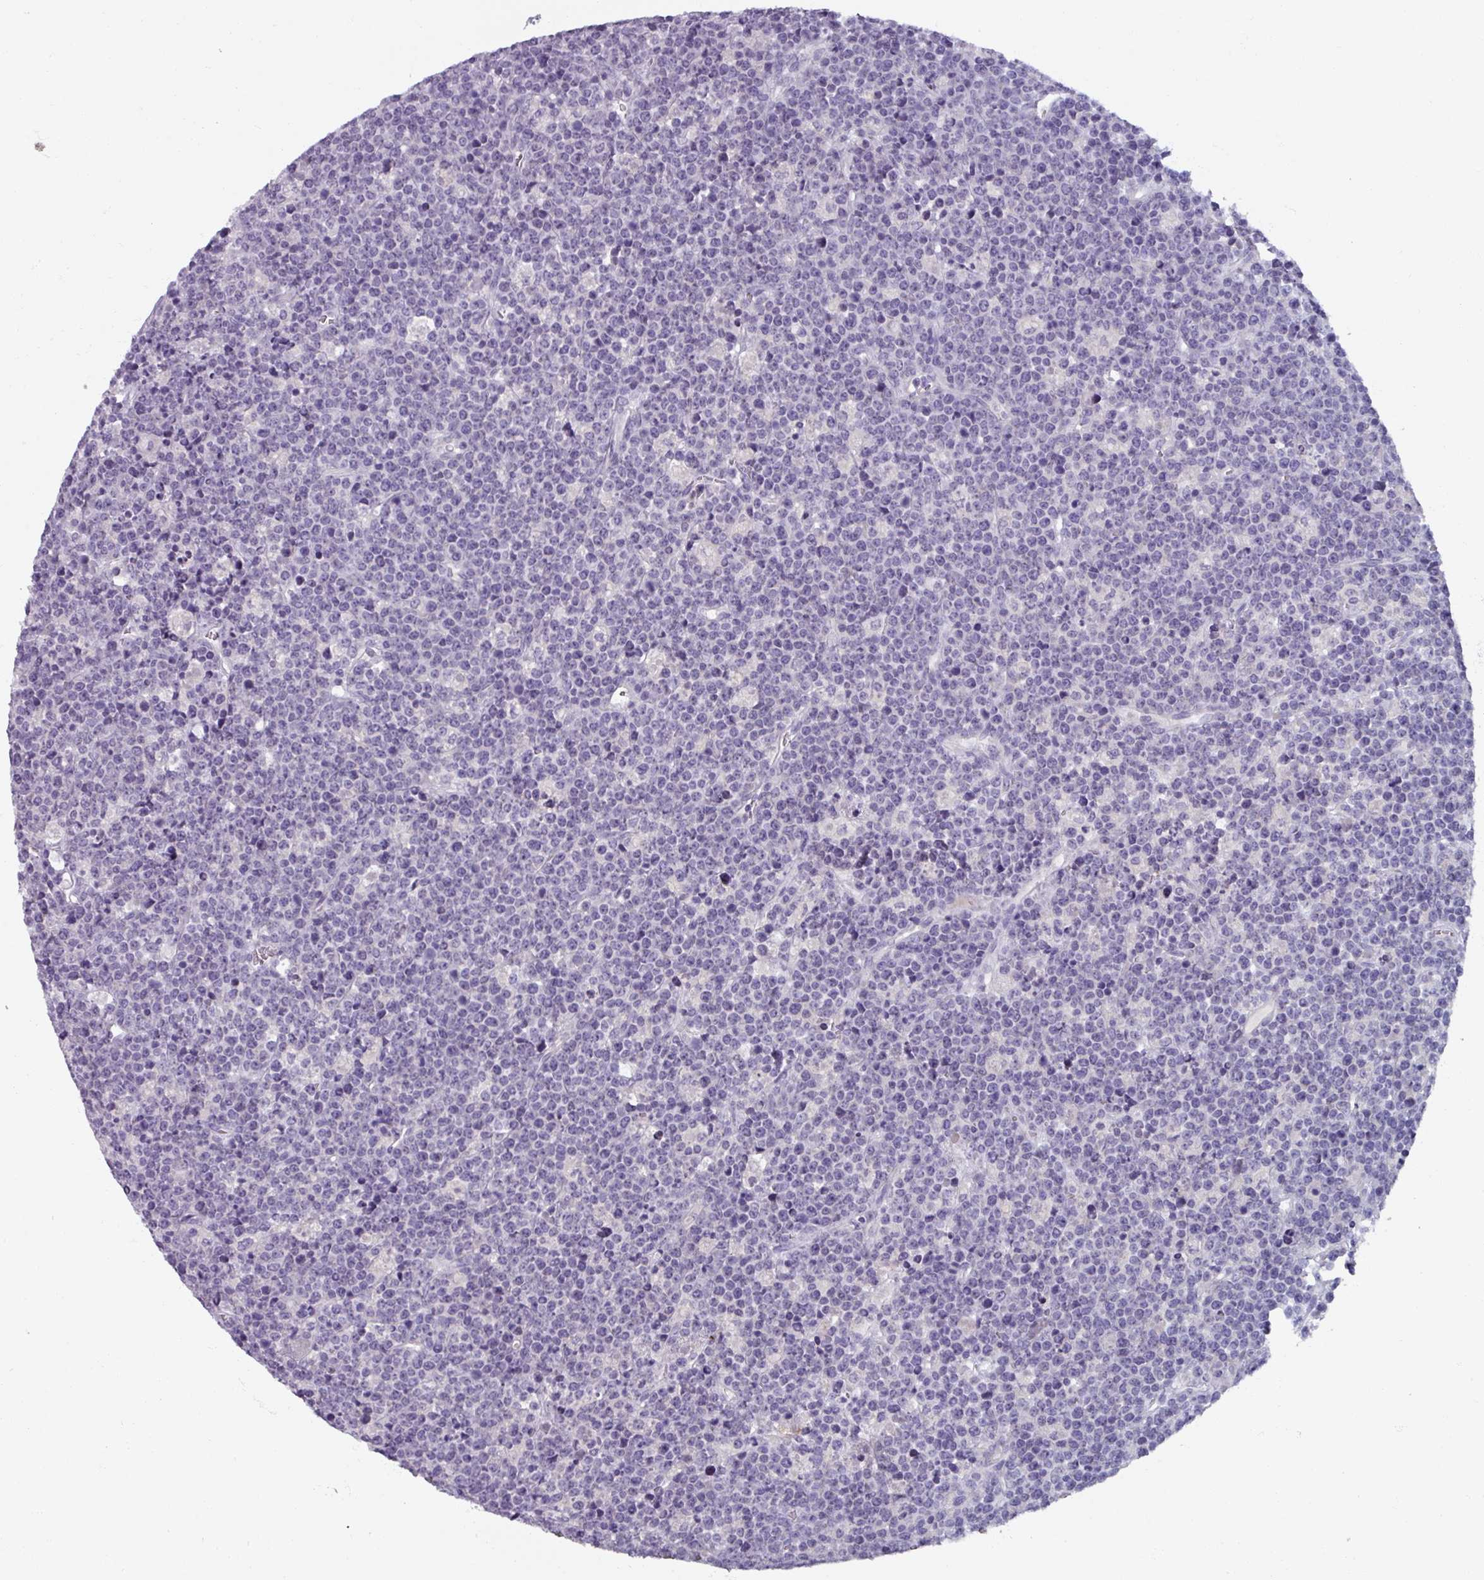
{"staining": {"intensity": "negative", "quantity": "none", "location": "none"}, "tissue": "lymphoma", "cell_type": "Tumor cells", "image_type": "cancer", "snomed": [{"axis": "morphology", "description": "Malignant lymphoma, non-Hodgkin's type, High grade"}, {"axis": "topography", "description": "Ovary"}], "caption": "This is an immunohistochemistry image of human malignant lymphoma, non-Hodgkin's type (high-grade). There is no positivity in tumor cells.", "gene": "SMIM11", "patient": {"sex": "female", "age": 56}}